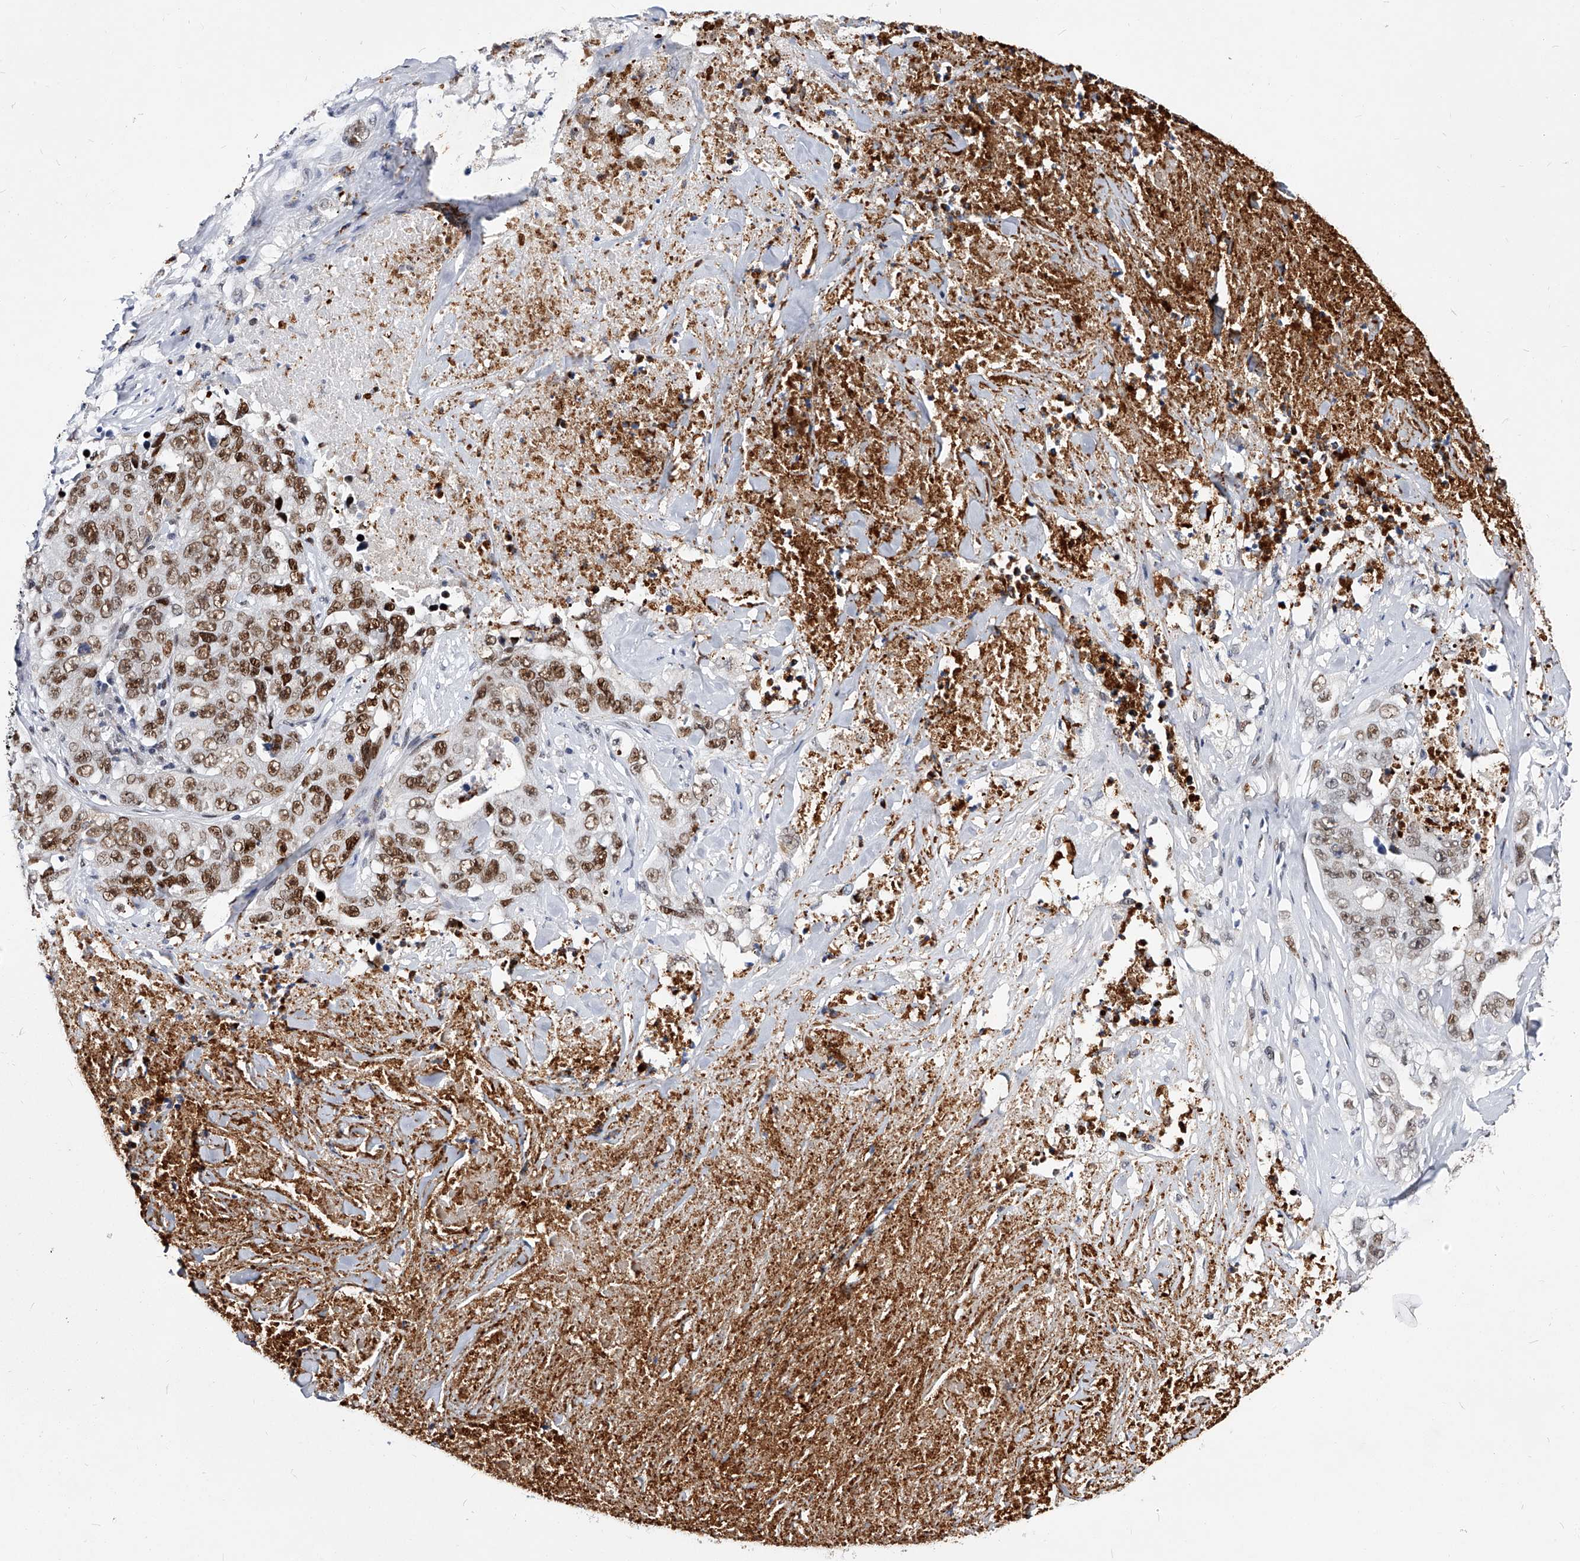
{"staining": {"intensity": "moderate", "quantity": ">75%", "location": "nuclear"}, "tissue": "lung cancer", "cell_type": "Tumor cells", "image_type": "cancer", "snomed": [{"axis": "morphology", "description": "Adenocarcinoma, NOS"}, {"axis": "topography", "description": "Lung"}], "caption": "About >75% of tumor cells in human lung cancer (adenocarcinoma) reveal moderate nuclear protein expression as visualized by brown immunohistochemical staining.", "gene": "TESK2", "patient": {"sex": "female", "age": 51}}